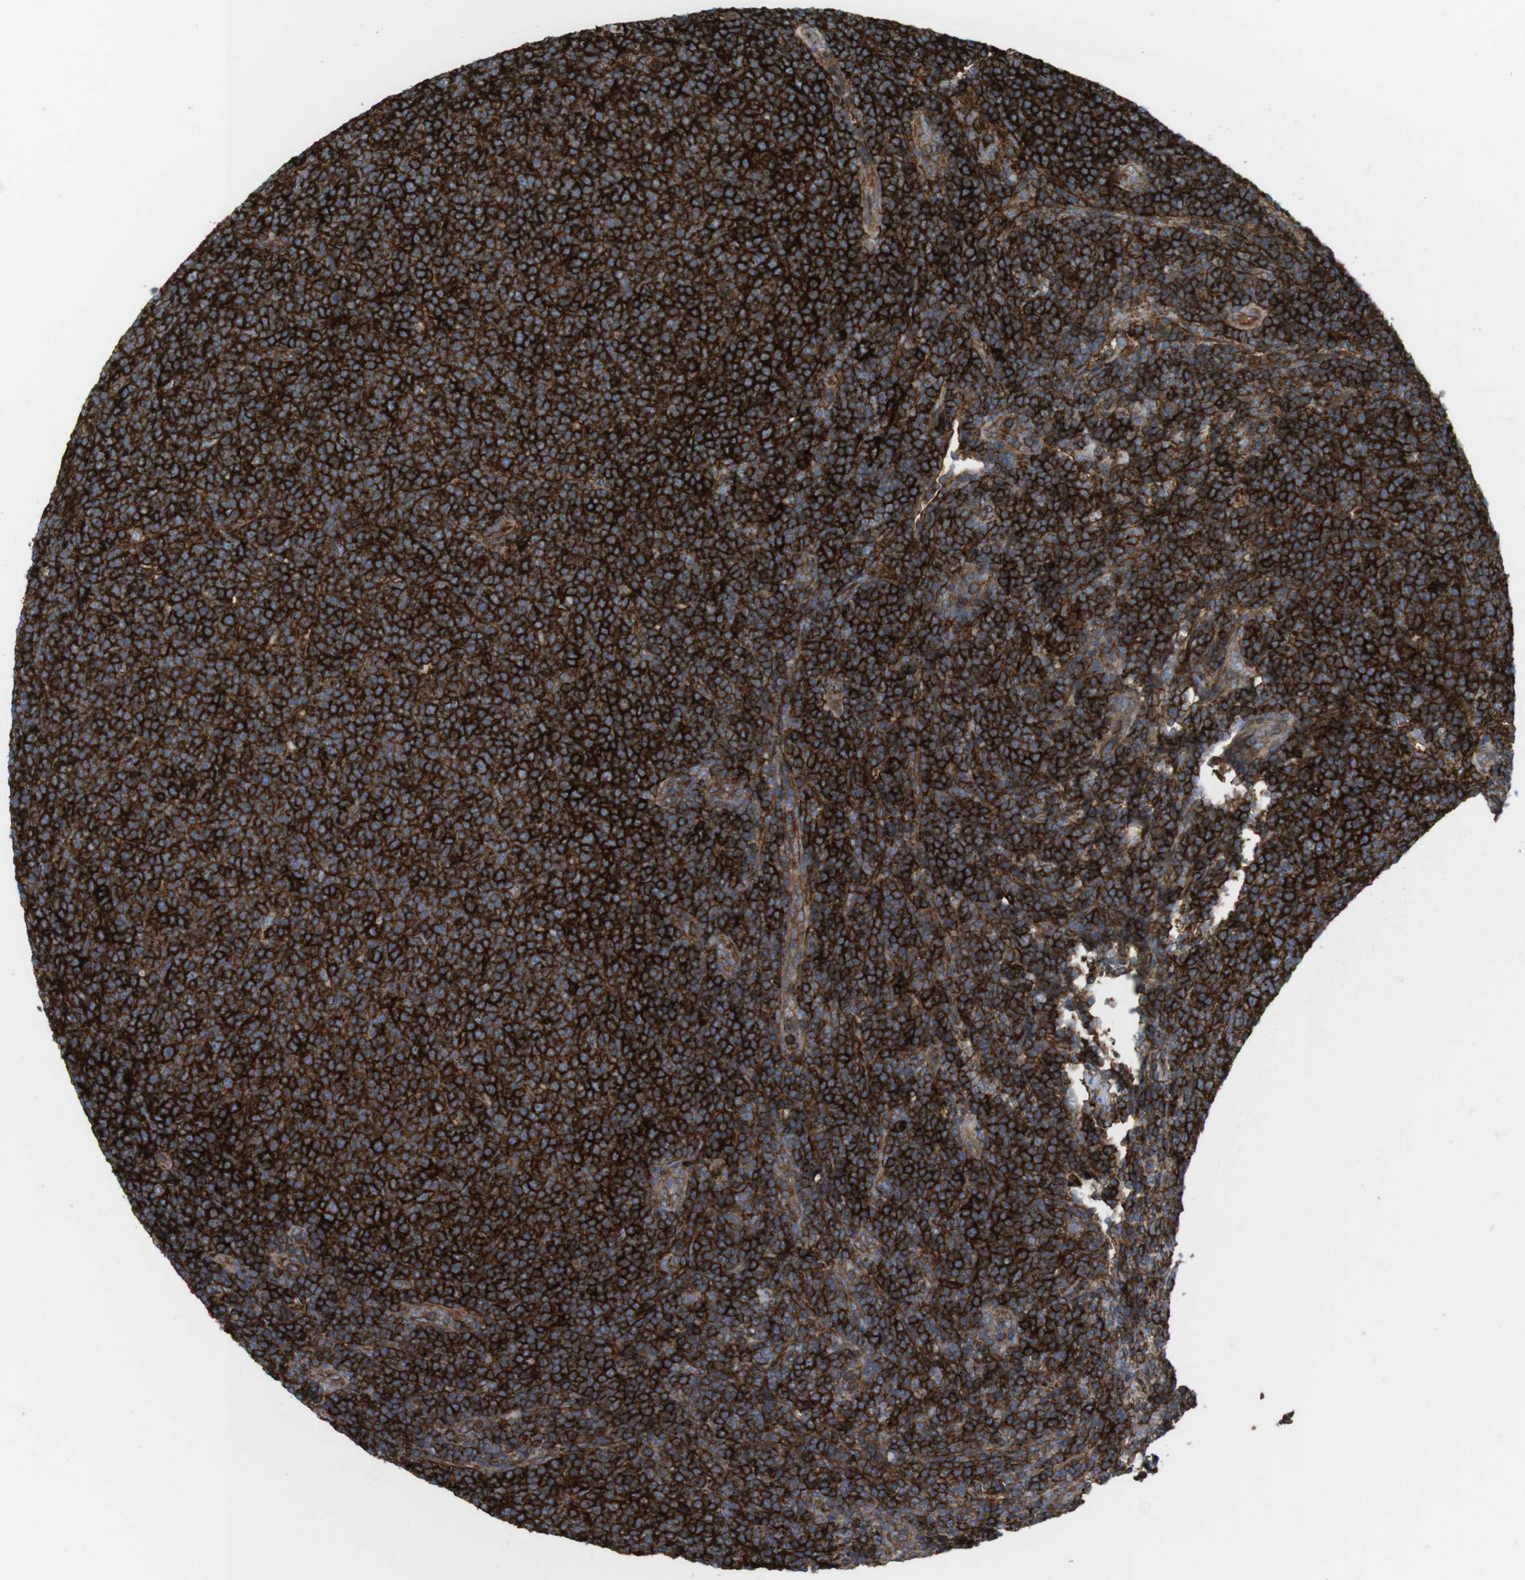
{"staining": {"intensity": "strong", "quantity": ">75%", "location": "cytoplasmic/membranous"}, "tissue": "lymphoma", "cell_type": "Tumor cells", "image_type": "cancer", "snomed": [{"axis": "morphology", "description": "Malignant lymphoma, non-Hodgkin's type, Low grade"}, {"axis": "topography", "description": "Lymph node"}], "caption": "Brown immunohistochemical staining in lymphoma exhibits strong cytoplasmic/membranous positivity in approximately >75% of tumor cells. (Brightfield microscopy of DAB IHC at high magnification).", "gene": "CCR6", "patient": {"sex": "male", "age": 66}}